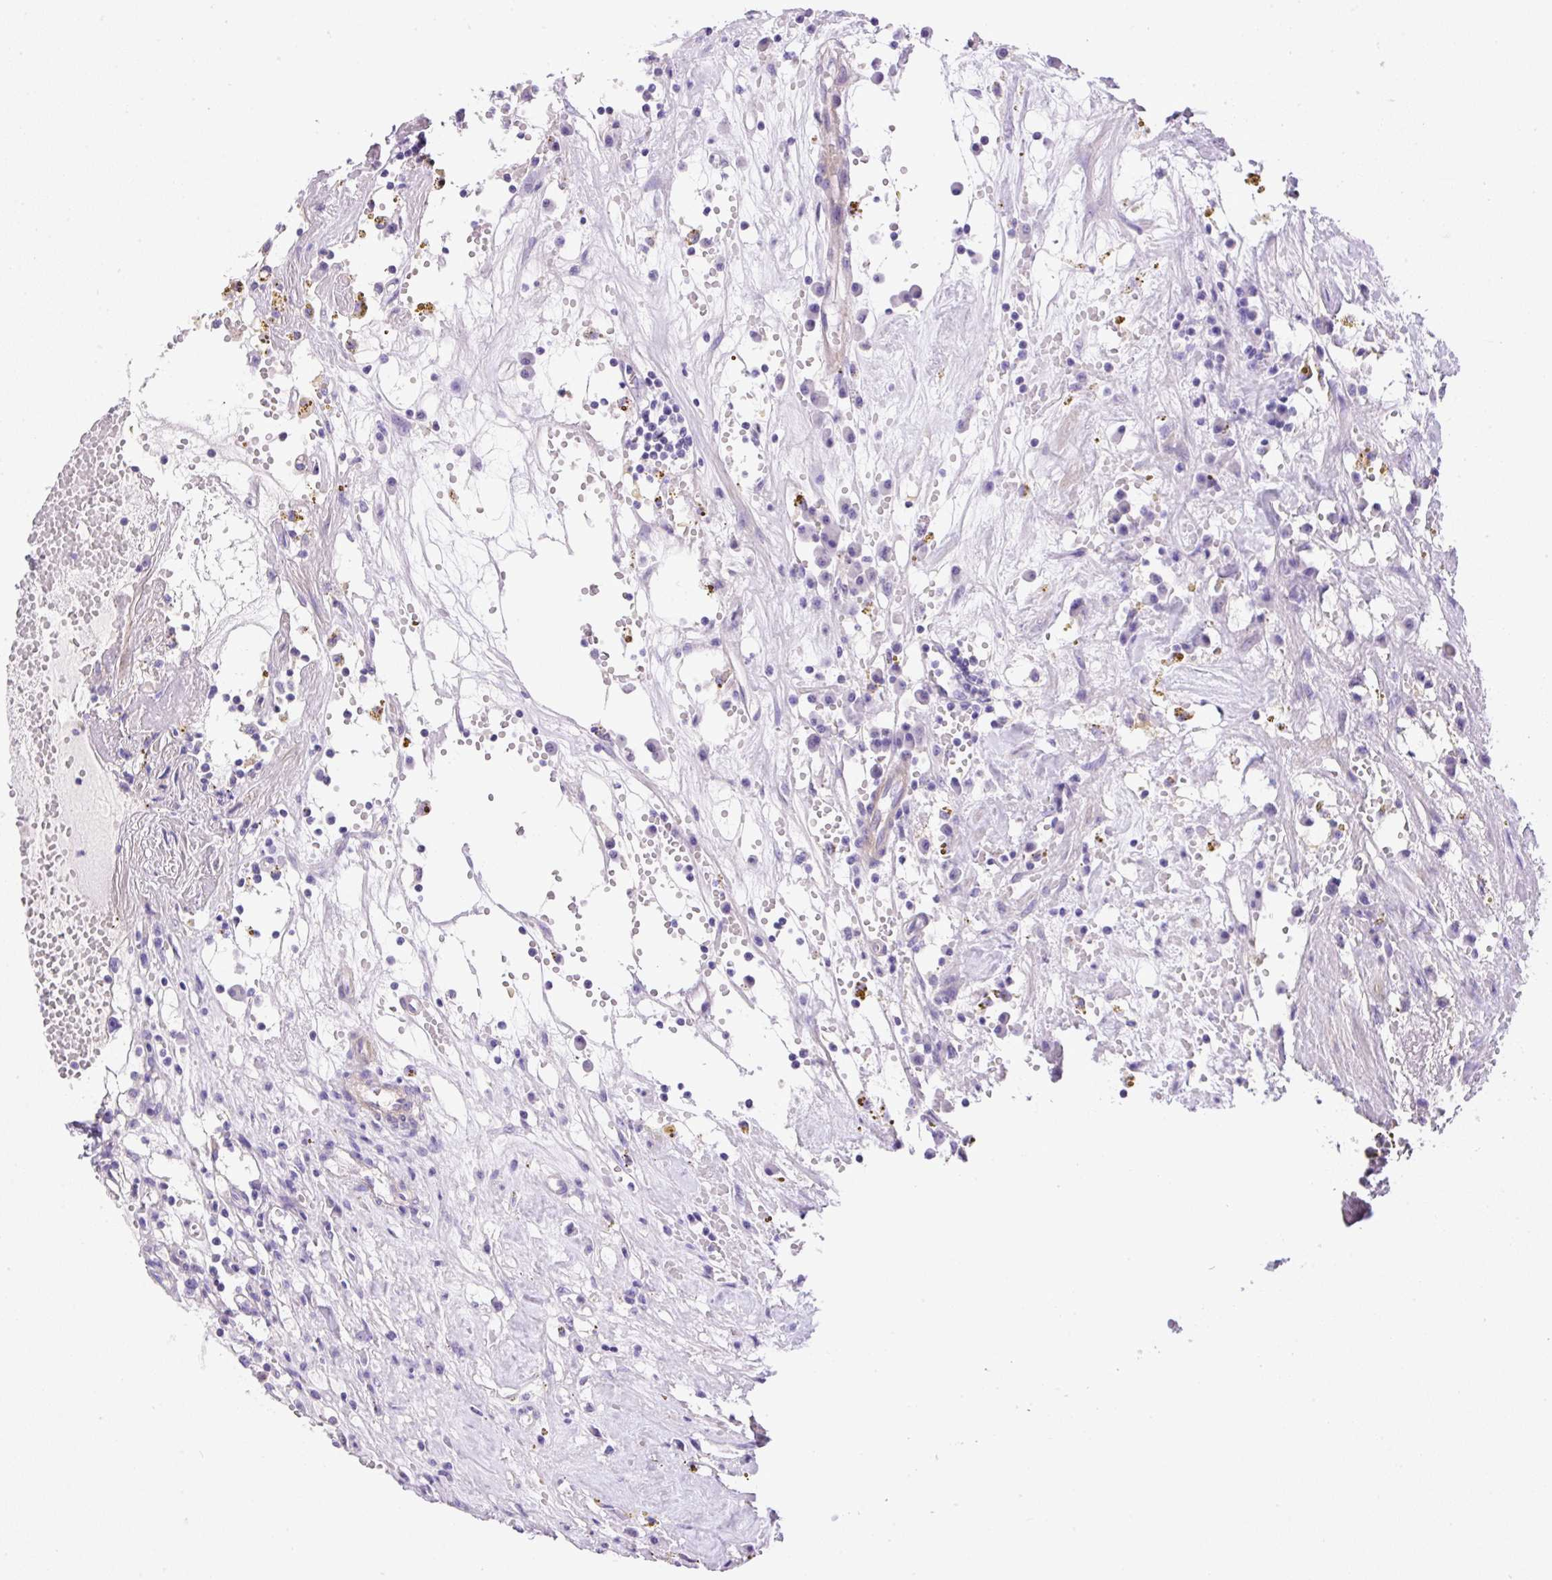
{"staining": {"intensity": "negative", "quantity": "none", "location": "none"}, "tissue": "renal cancer", "cell_type": "Tumor cells", "image_type": "cancer", "snomed": [{"axis": "morphology", "description": "Adenocarcinoma, NOS"}, {"axis": "topography", "description": "Kidney"}], "caption": "Micrograph shows no protein expression in tumor cells of renal adenocarcinoma tissue.", "gene": "NPTN", "patient": {"sex": "male", "age": 56}}